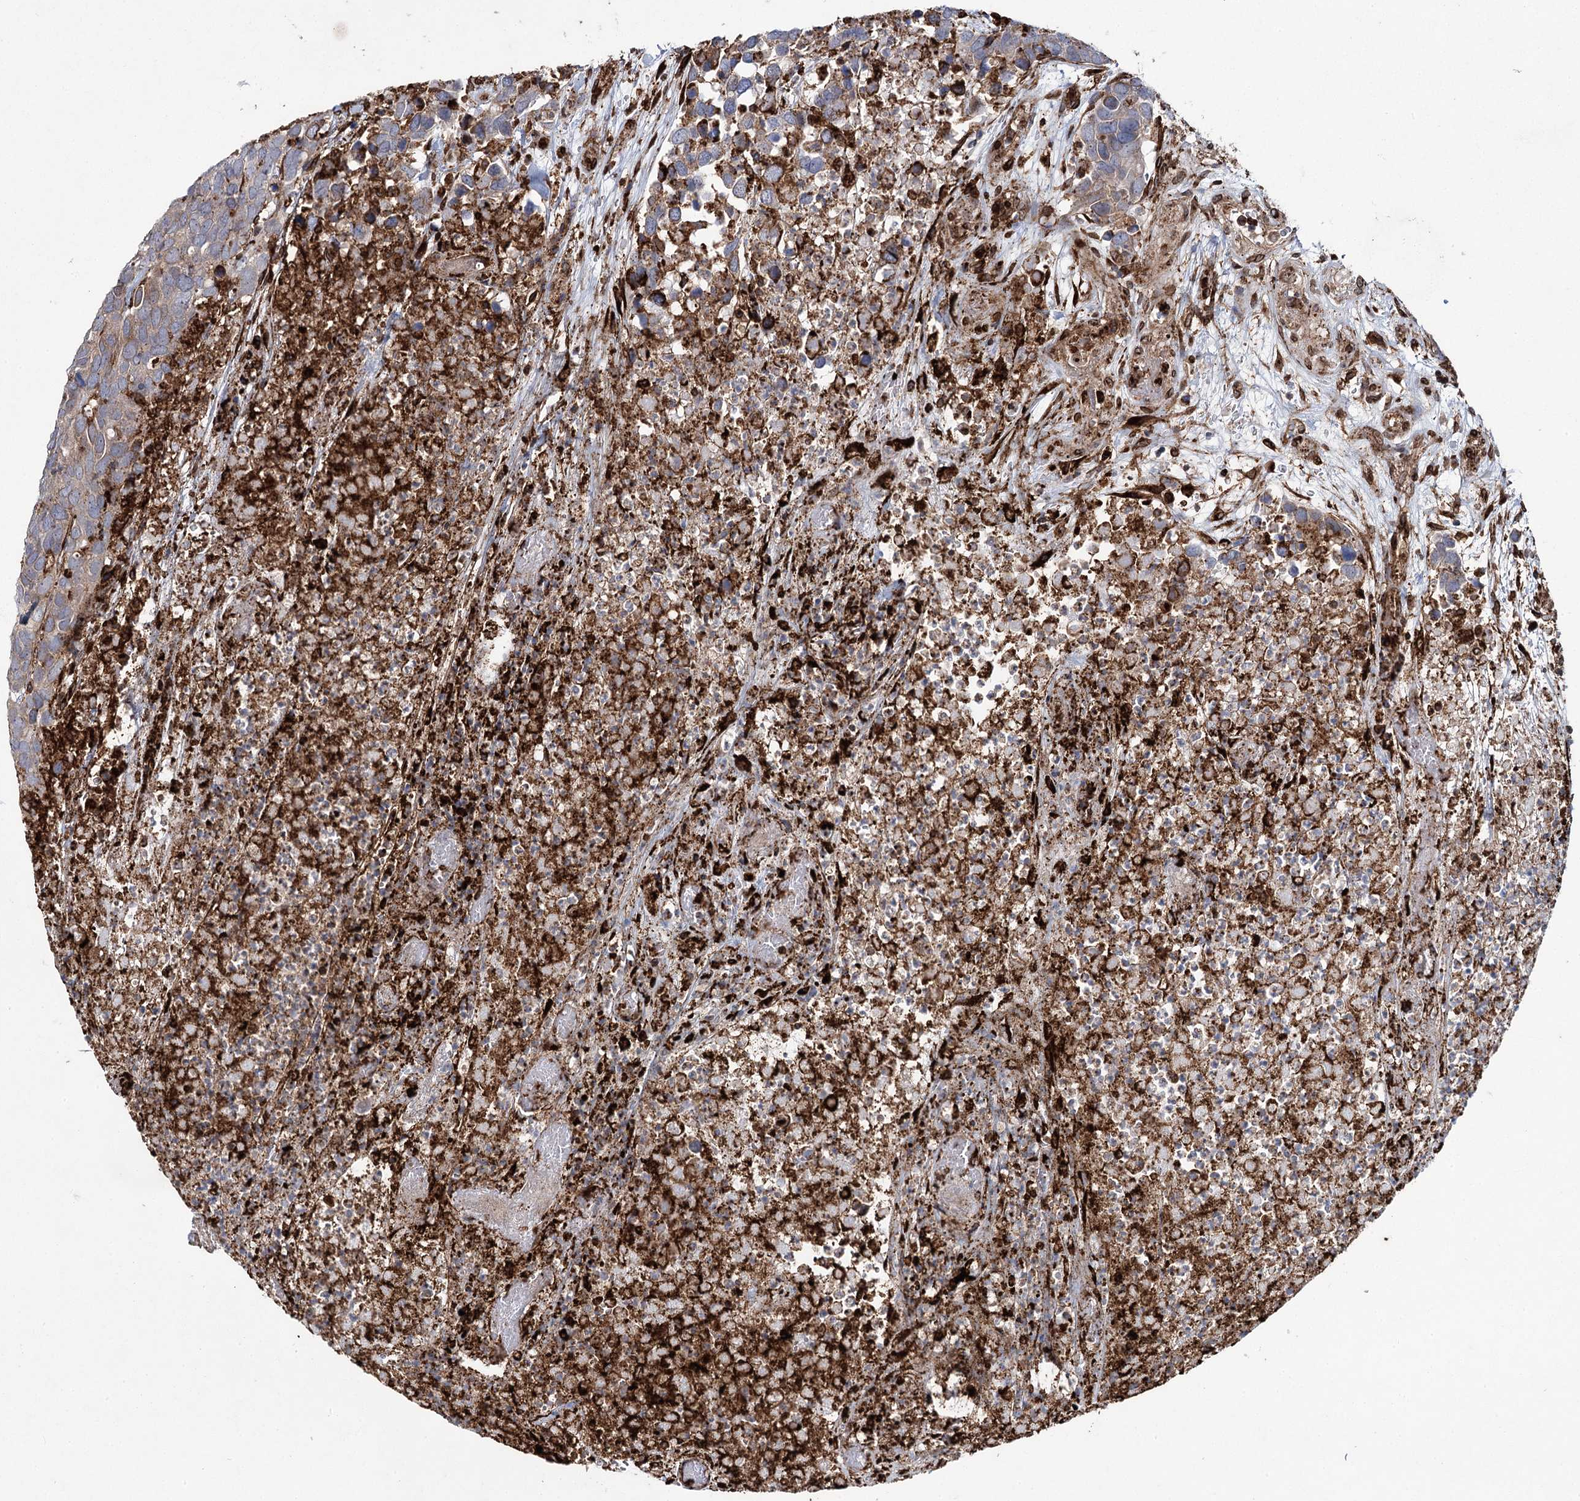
{"staining": {"intensity": "moderate", "quantity": "25%-75%", "location": "cytoplasmic/membranous"}, "tissue": "breast cancer", "cell_type": "Tumor cells", "image_type": "cancer", "snomed": [{"axis": "morphology", "description": "Duct carcinoma"}, {"axis": "topography", "description": "Breast"}], "caption": "Breast cancer was stained to show a protein in brown. There is medium levels of moderate cytoplasmic/membranous positivity in approximately 25%-75% of tumor cells.", "gene": "DCUN1D4", "patient": {"sex": "female", "age": 83}}